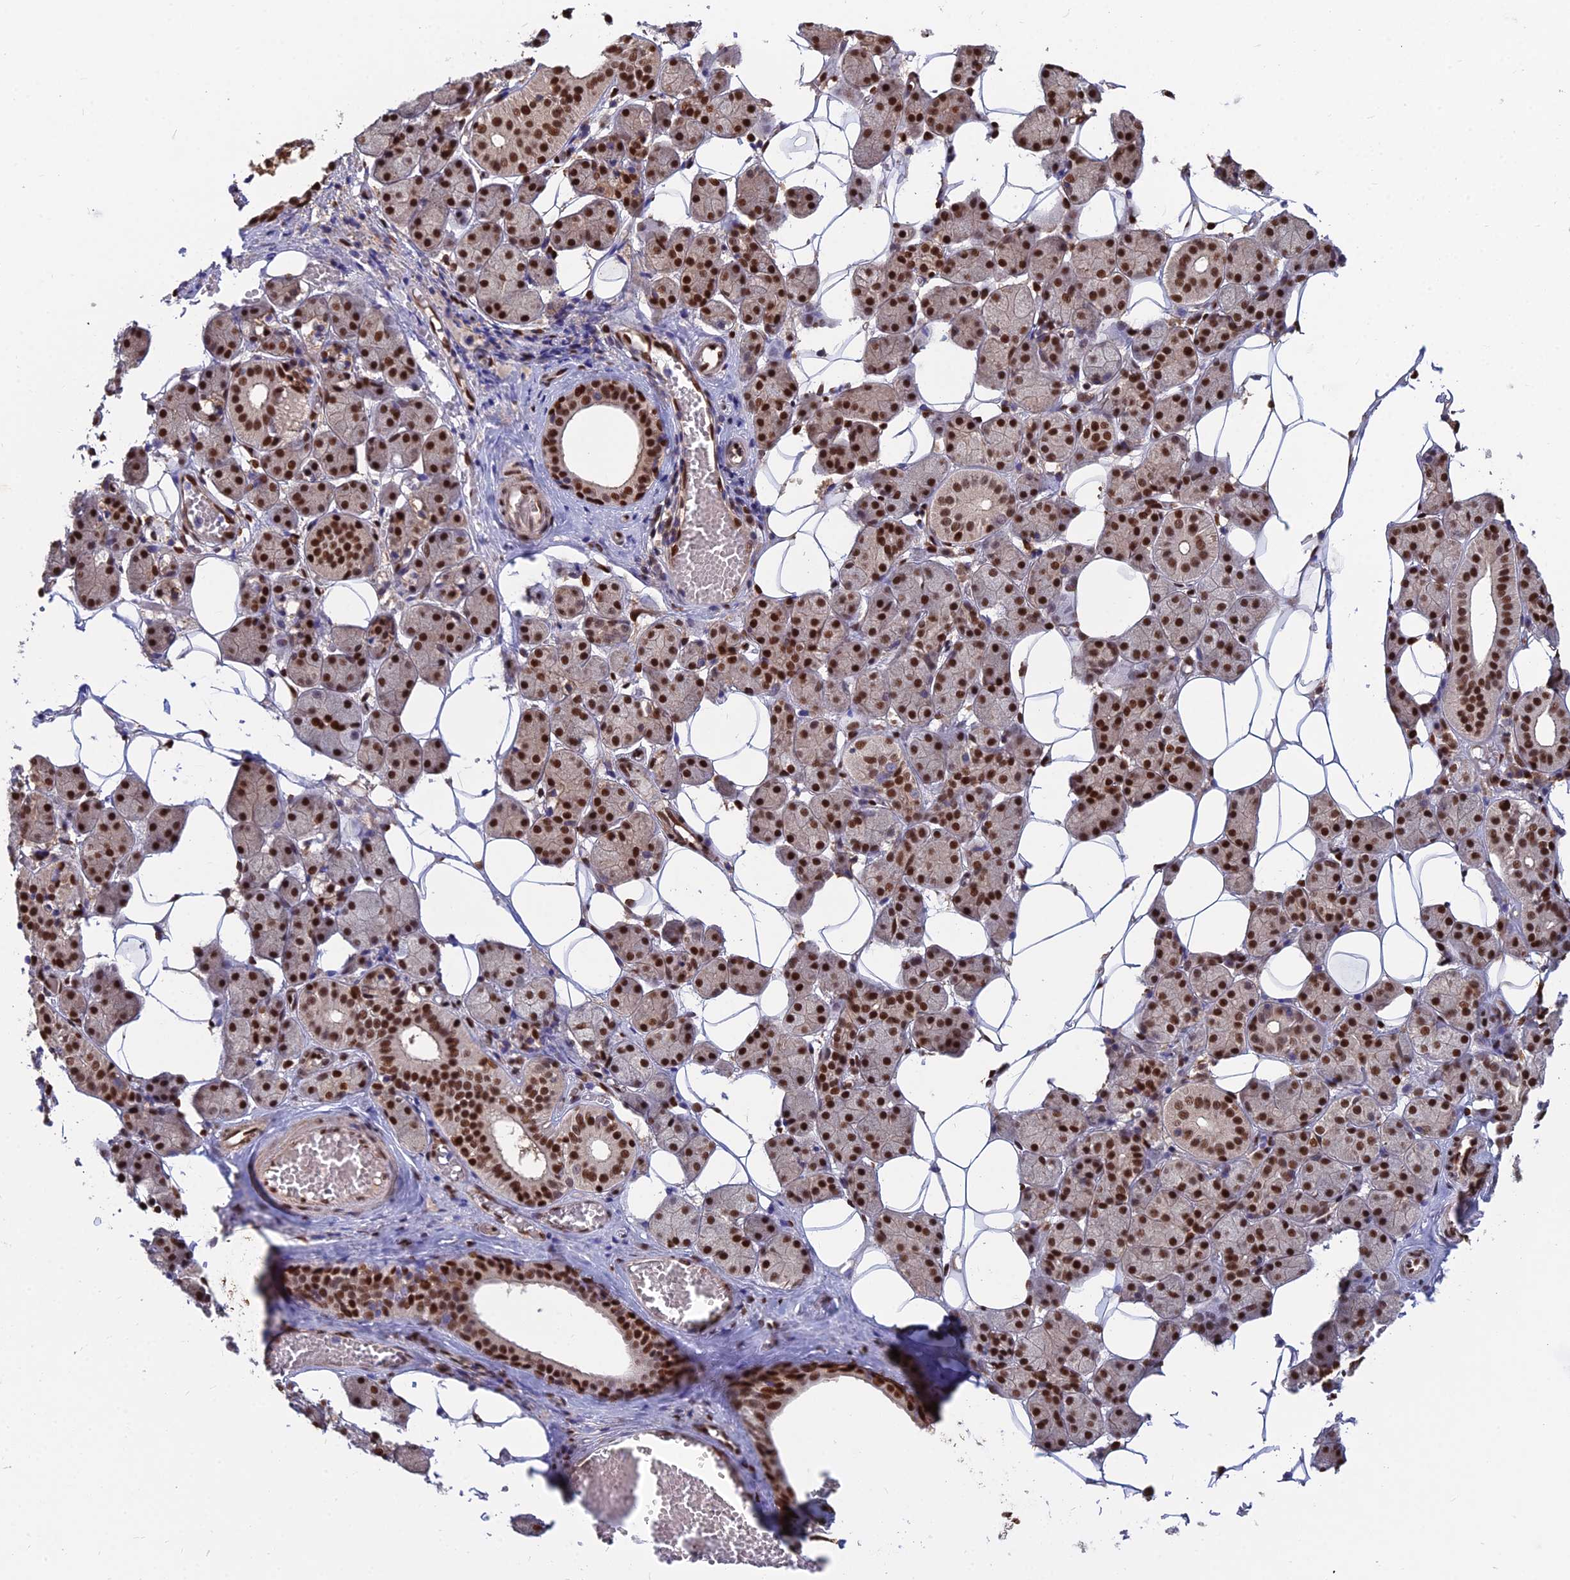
{"staining": {"intensity": "strong", "quantity": ">75%", "location": "nuclear"}, "tissue": "salivary gland", "cell_type": "Glandular cells", "image_type": "normal", "snomed": [{"axis": "morphology", "description": "Normal tissue, NOS"}, {"axis": "topography", "description": "Salivary gland"}], "caption": "Benign salivary gland was stained to show a protein in brown. There is high levels of strong nuclear expression in approximately >75% of glandular cells.", "gene": "DNPEP", "patient": {"sex": "female", "age": 33}}